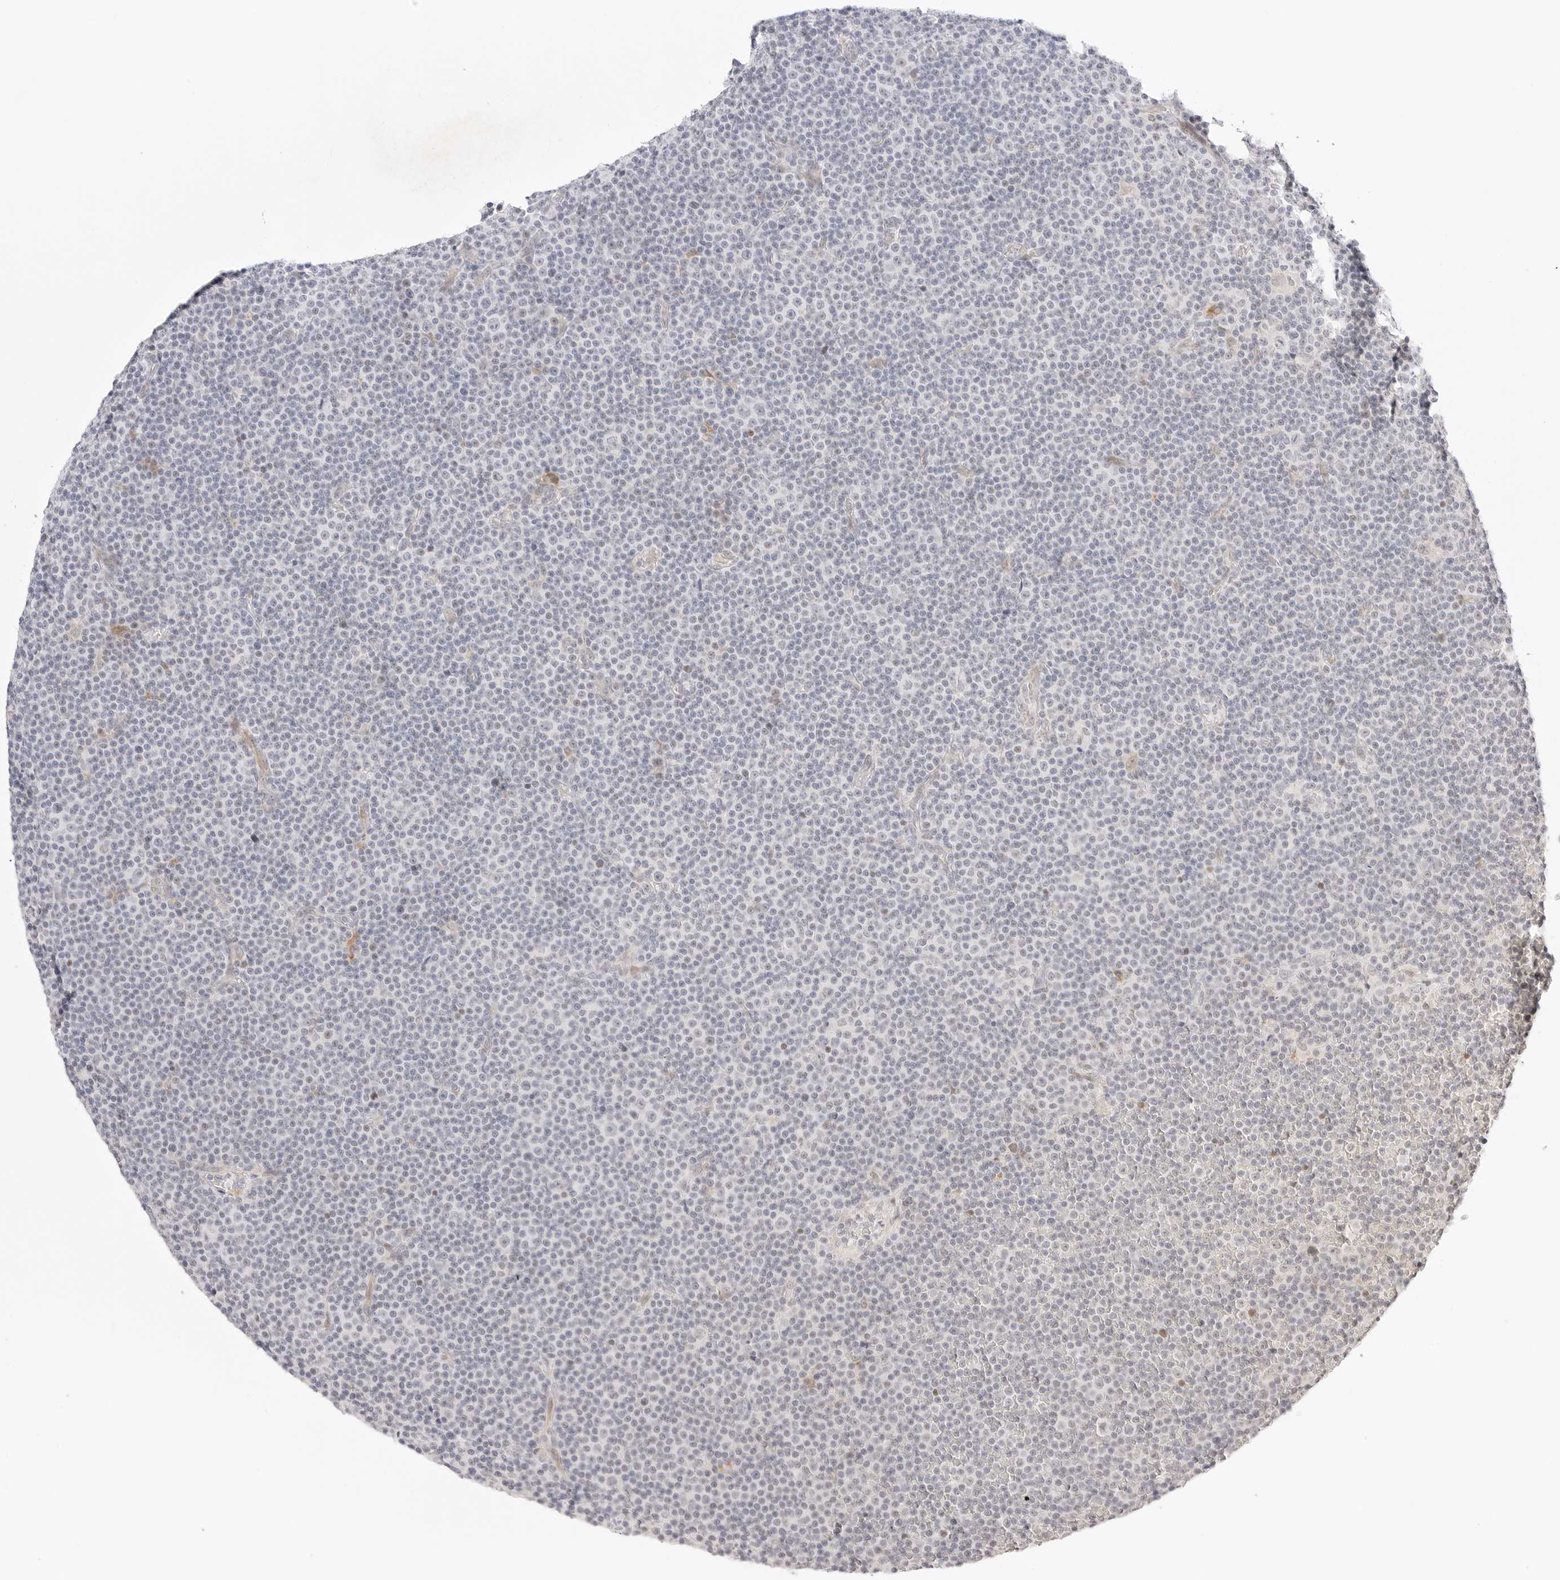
{"staining": {"intensity": "negative", "quantity": "none", "location": "none"}, "tissue": "lymphoma", "cell_type": "Tumor cells", "image_type": "cancer", "snomed": [{"axis": "morphology", "description": "Malignant lymphoma, non-Hodgkin's type, Low grade"}, {"axis": "topography", "description": "Lymph node"}], "caption": "This is a image of IHC staining of malignant lymphoma, non-Hodgkin's type (low-grade), which shows no positivity in tumor cells.", "gene": "XKR4", "patient": {"sex": "female", "age": 67}}